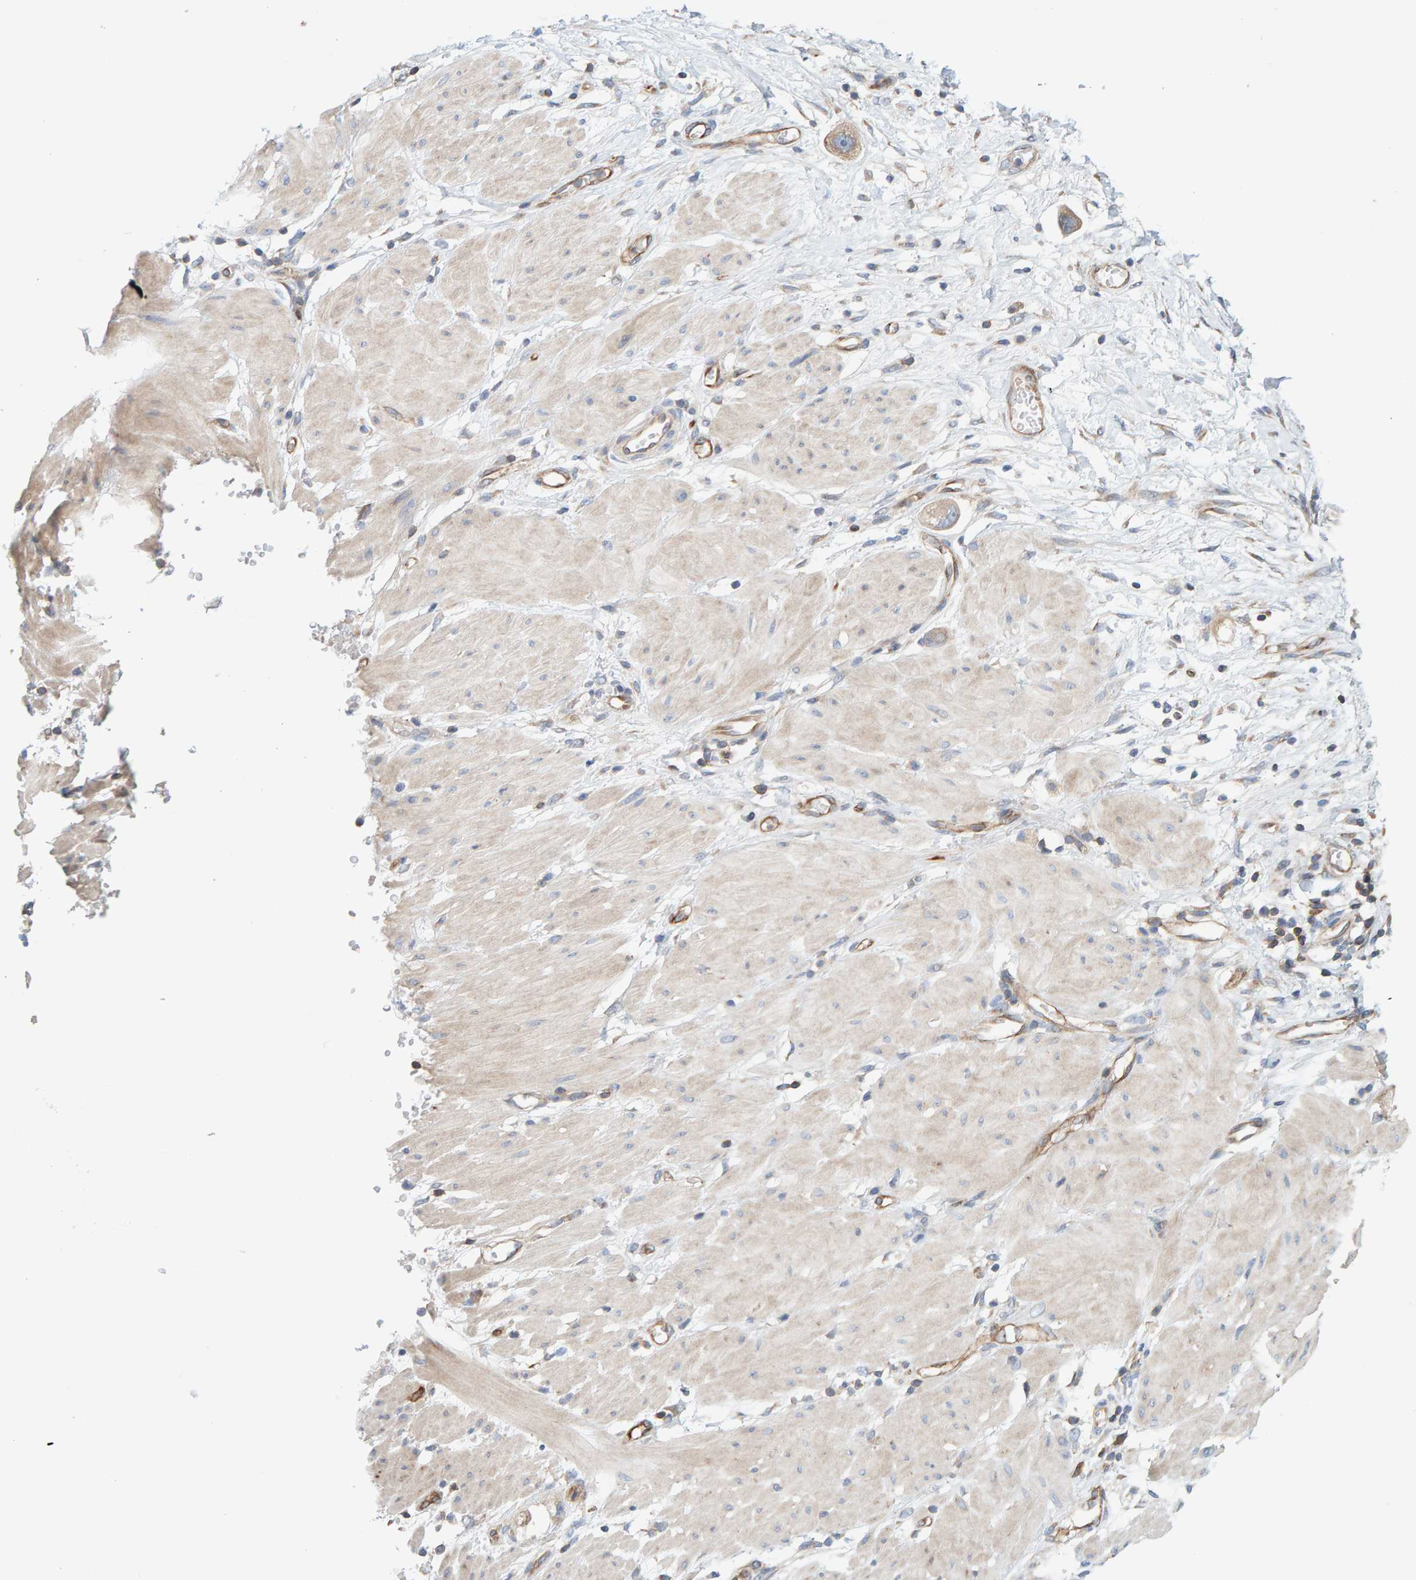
{"staining": {"intensity": "weak", "quantity": "25%-75%", "location": "cytoplasmic/membranous"}, "tissue": "stomach cancer", "cell_type": "Tumor cells", "image_type": "cancer", "snomed": [{"axis": "morphology", "description": "Adenocarcinoma, NOS"}, {"axis": "topography", "description": "Stomach"}, {"axis": "topography", "description": "Stomach, lower"}], "caption": "Protein expression analysis of stomach adenocarcinoma exhibits weak cytoplasmic/membranous positivity in approximately 25%-75% of tumor cells.", "gene": "PRKD2", "patient": {"sex": "female", "age": 48}}